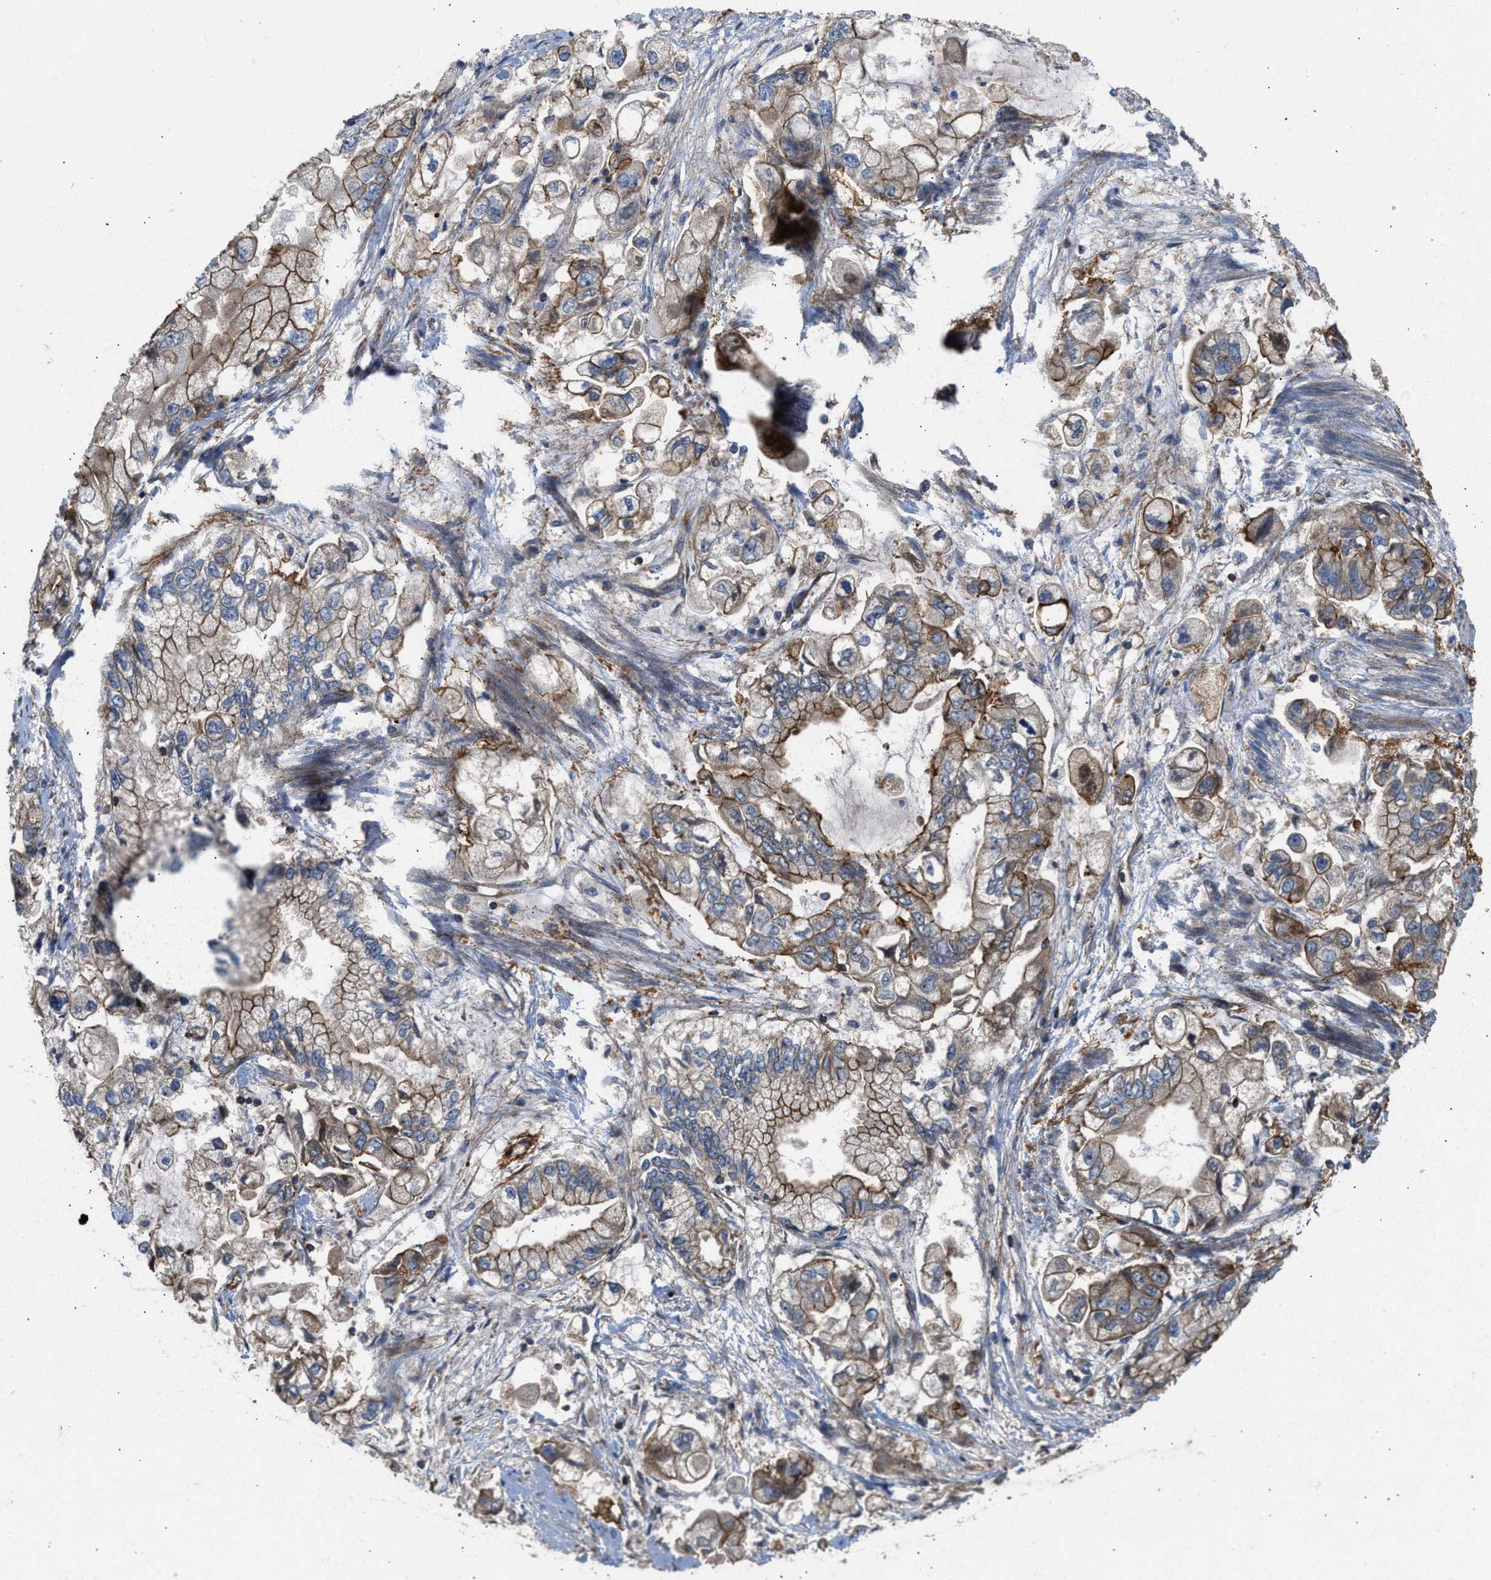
{"staining": {"intensity": "moderate", "quantity": ">75%", "location": "cytoplasmic/membranous"}, "tissue": "stomach cancer", "cell_type": "Tumor cells", "image_type": "cancer", "snomed": [{"axis": "morphology", "description": "Normal tissue, NOS"}, {"axis": "morphology", "description": "Adenocarcinoma, NOS"}, {"axis": "topography", "description": "Stomach"}], "caption": "IHC (DAB) staining of stomach adenocarcinoma displays moderate cytoplasmic/membranous protein positivity in about >75% of tumor cells. Nuclei are stained in blue.", "gene": "NYNRIN", "patient": {"sex": "male", "age": 62}}